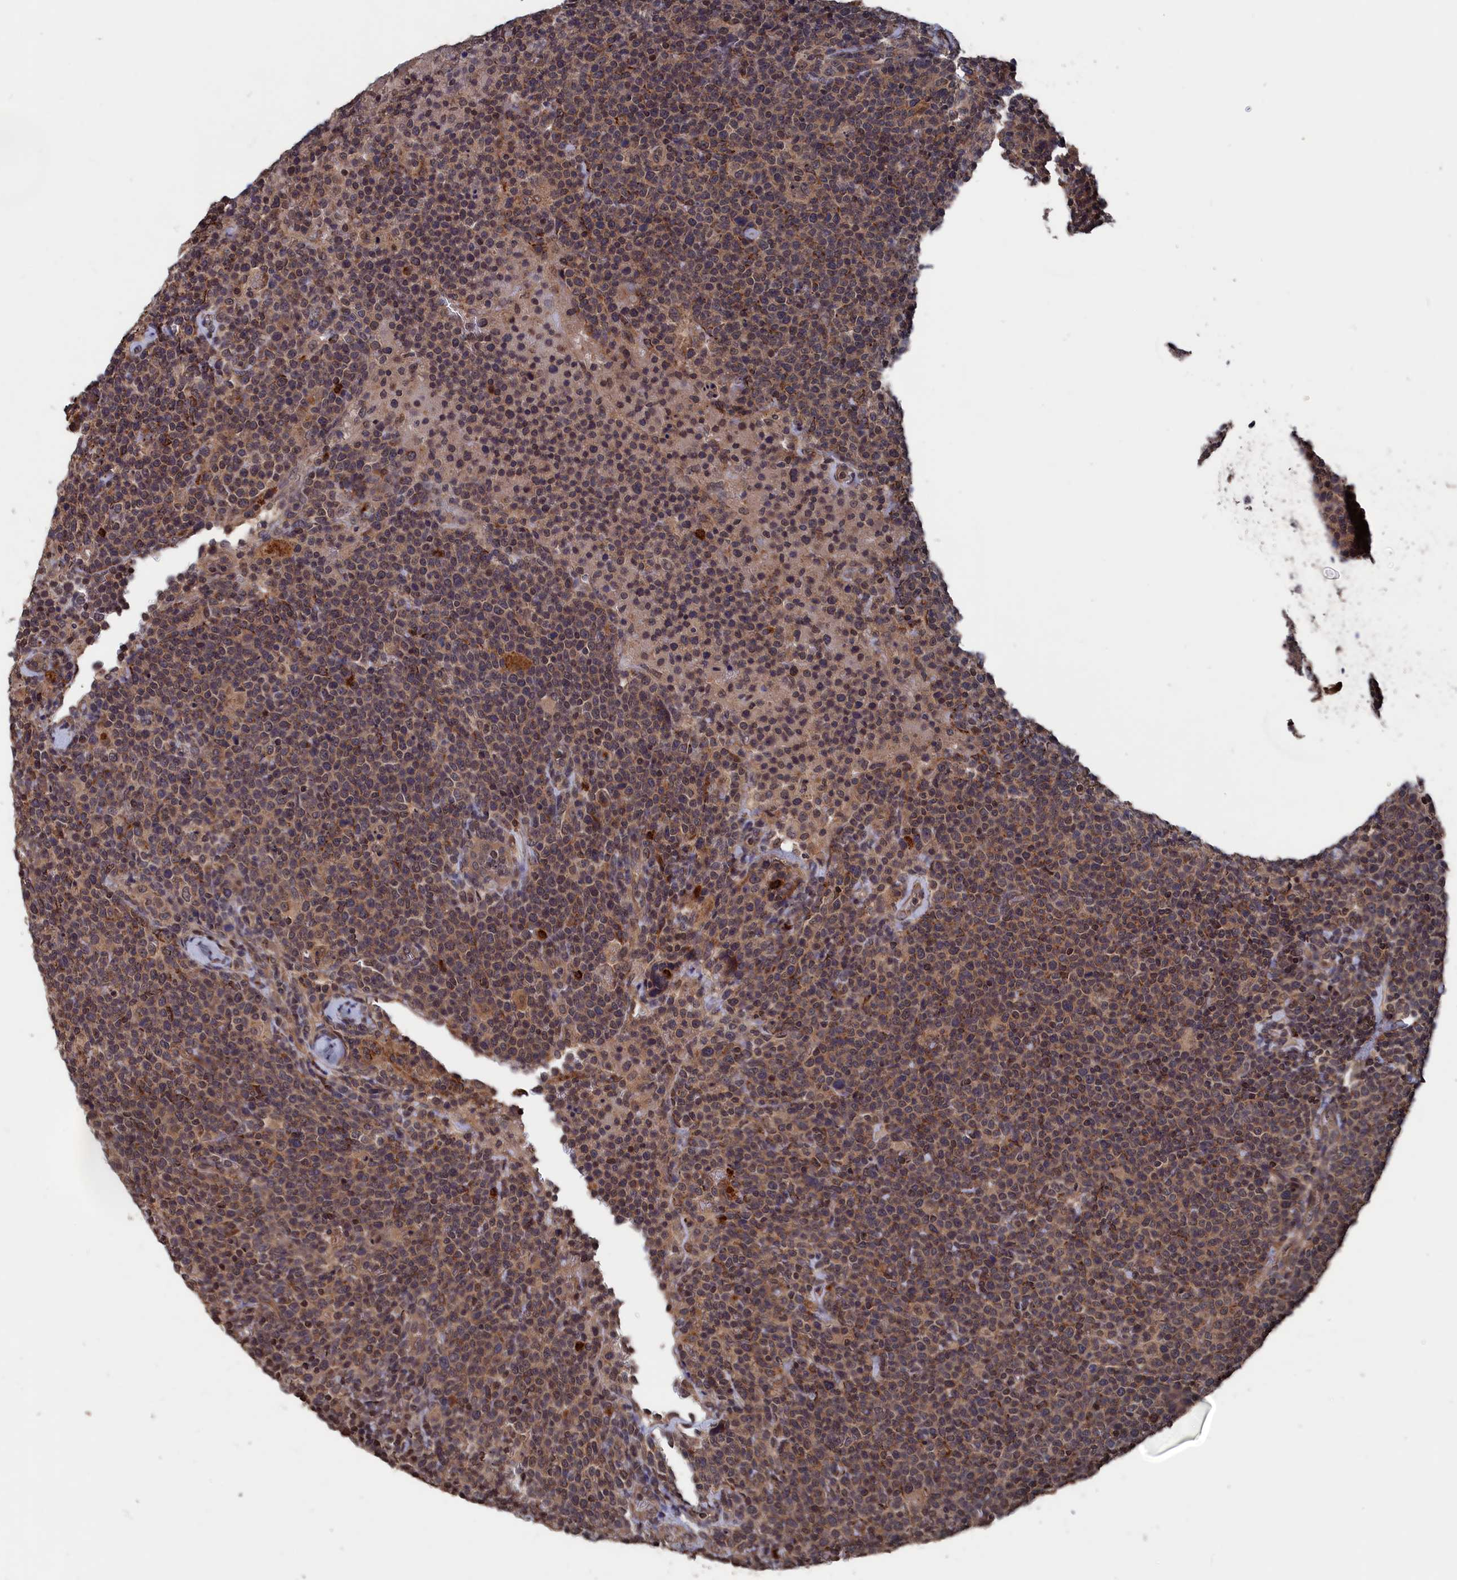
{"staining": {"intensity": "weak", "quantity": "25%-75%", "location": "cytoplasmic/membranous"}, "tissue": "lymphoma", "cell_type": "Tumor cells", "image_type": "cancer", "snomed": [{"axis": "morphology", "description": "Malignant lymphoma, non-Hodgkin's type, High grade"}, {"axis": "topography", "description": "Lymph node"}], "caption": "The immunohistochemical stain labels weak cytoplasmic/membranous positivity in tumor cells of high-grade malignant lymphoma, non-Hodgkin's type tissue. (DAB (3,3'-diaminobenzidine) IHC with brightfield microscopy, high magnification).", "gene": "PDE12", "patient": {"sex": "male", "age": 61}}